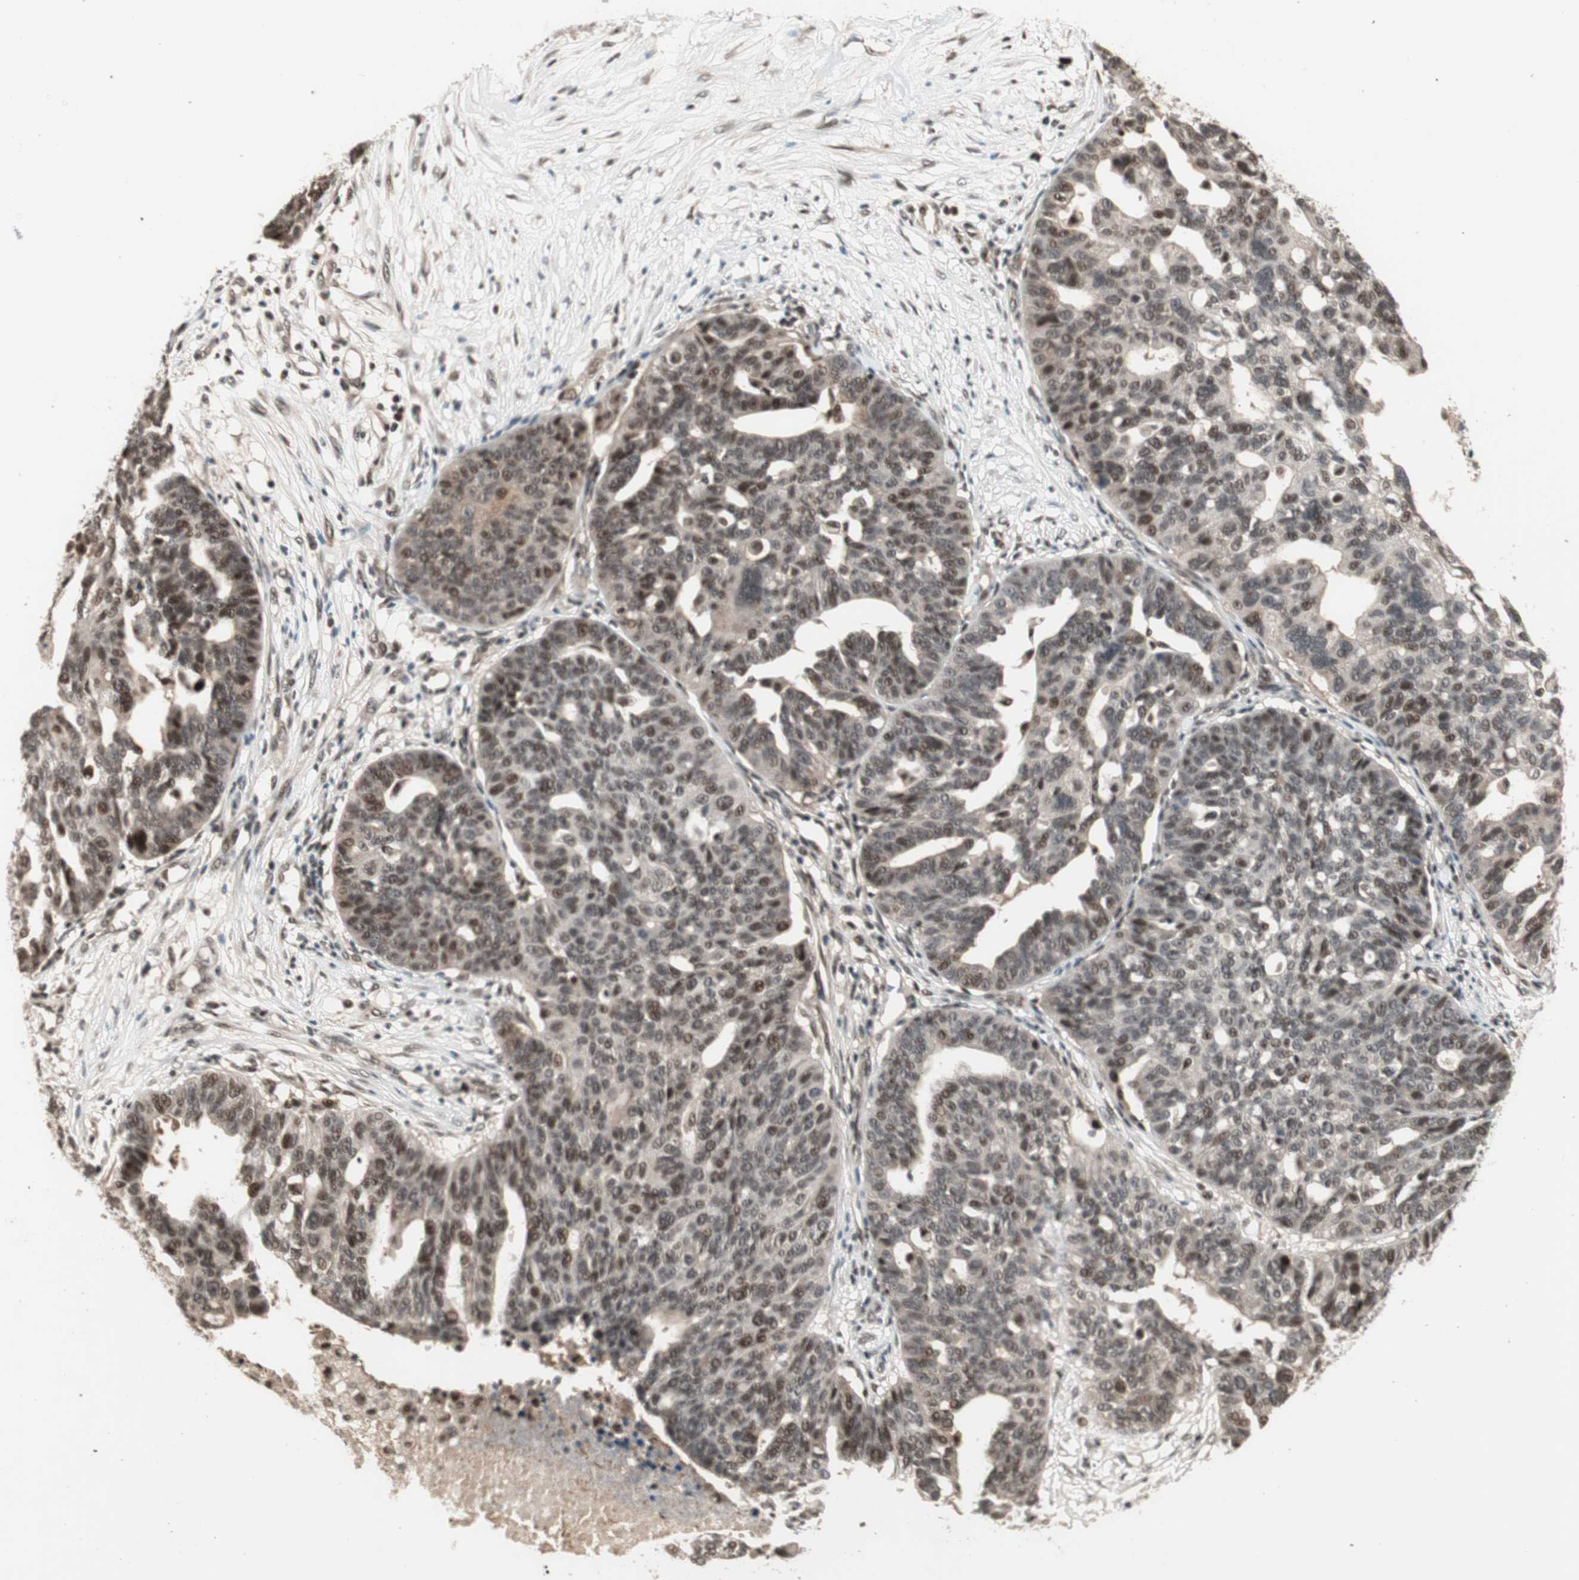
{"staining": {"intensity": "moderate", "quantity": "25%-75%", "location": "nuclear"}, "tissue": "ovarian cancer", "cell_type": "Tumor cells", "image_type": "cancer", "snomed": [{"axis": "morphology", "description": "Cystadenocarcinoma, serous, NOS"}, {"axis": "topography", "description": "Ovary"}], "caption": "The photomicrograph demonstrates immunohistochemical staining of ovarian cancer. There is moderate nuclear staining is appreciated in approximately 25%-75% of tumor cells.", "gene": "ZNF701", "patient": {"sex": "female", "age": 59}}